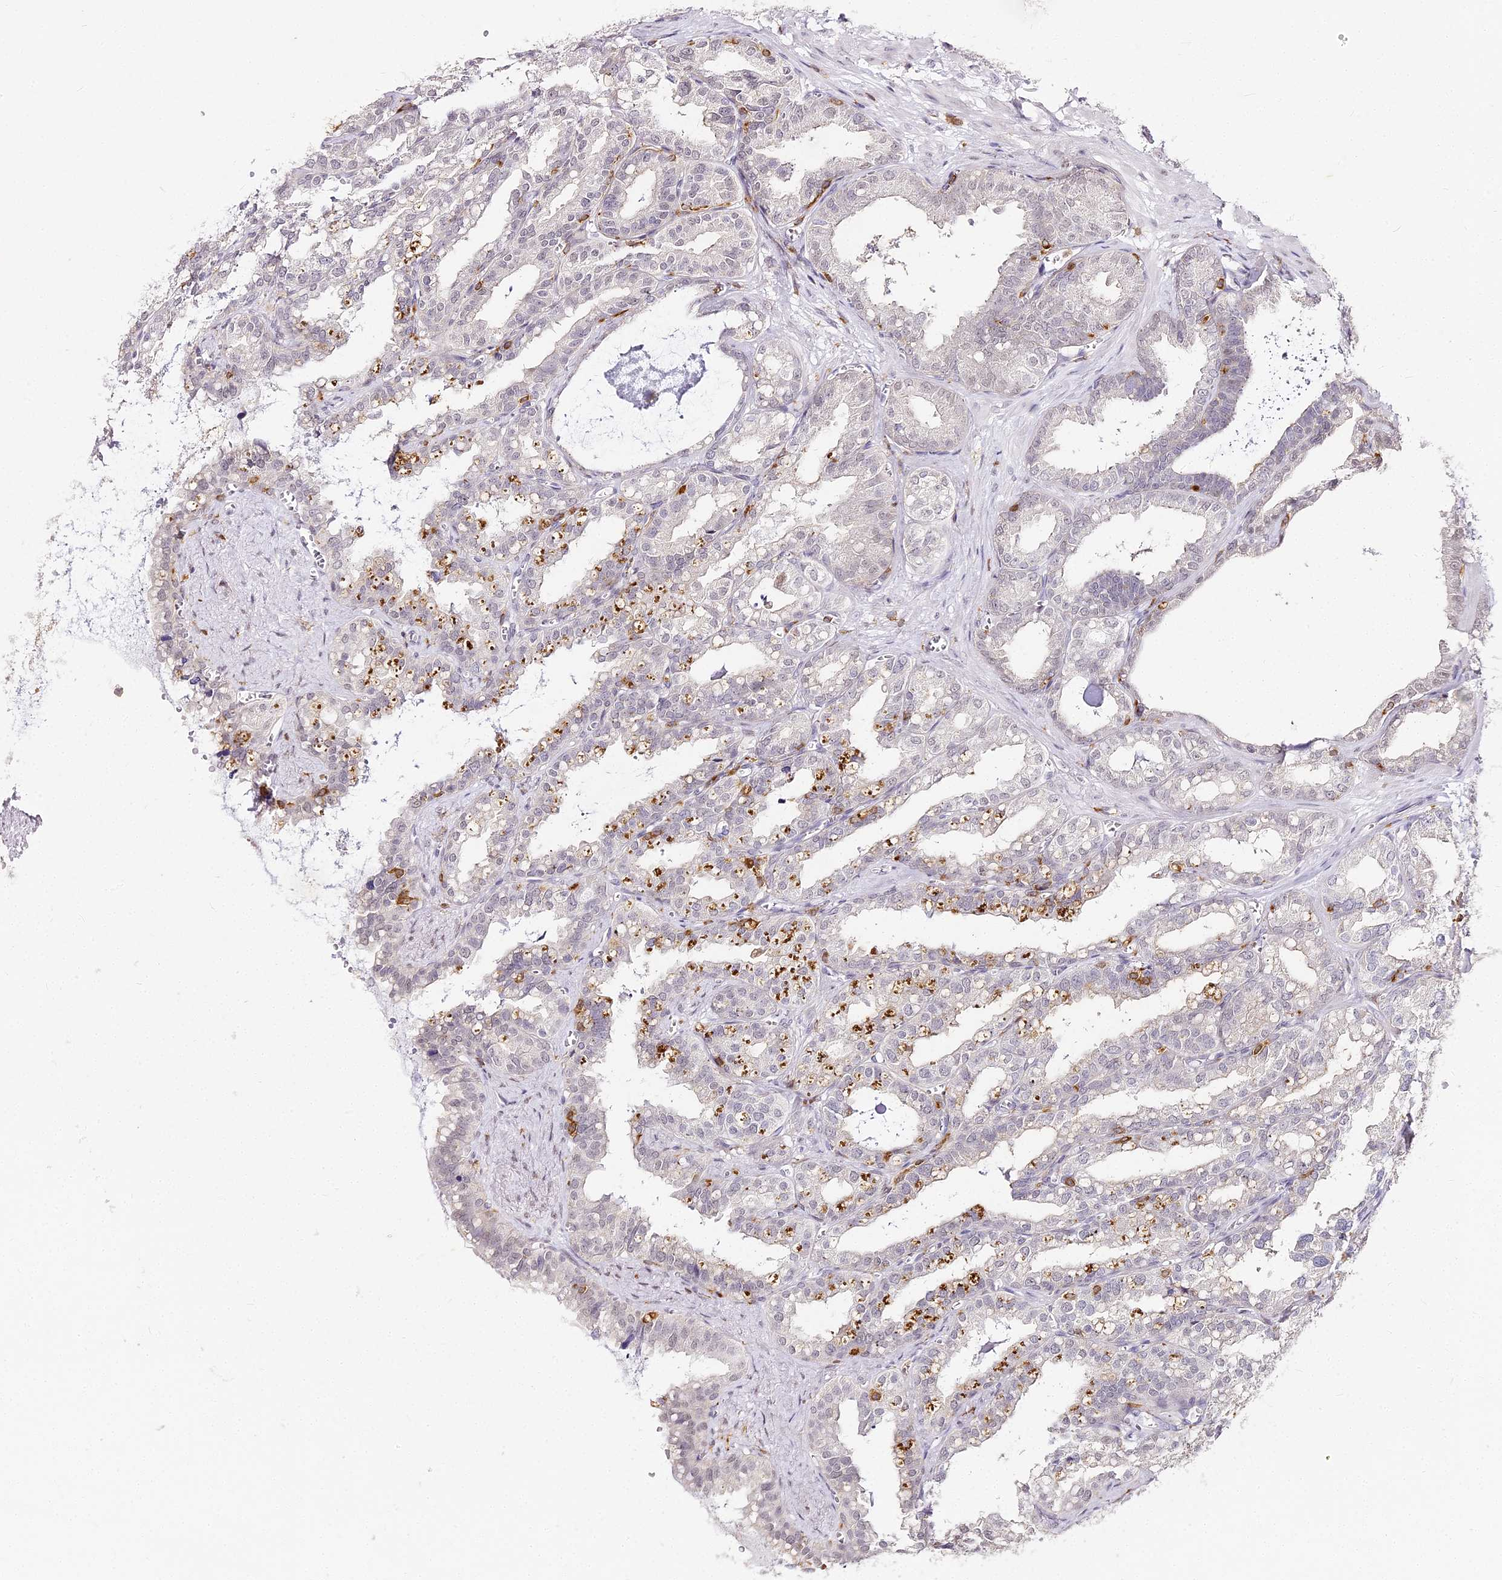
{"staining": {"intensity": "negative", "quantity": "none", "location": "none"}, "tissue": "seminal vesicle", "cell_type": "Glandular cells", "image_type": "normal", "snomed": [{"axis": "morphology", "description": "Normal tissue, NOS"}, {"axis": "topography", "description": "Prostate"}, {"axis": "topography", "description": "Seminal veicle"}], "caption": "Immunohistochemistry (IHC) photomicrograph of unremarkable seminal vesicle: seminal vesicle stained with DAB exhibits no significant protein expression in glandular cells.", "gene": "DOCK2", "patient": {"sex": "male", "age": 51}}